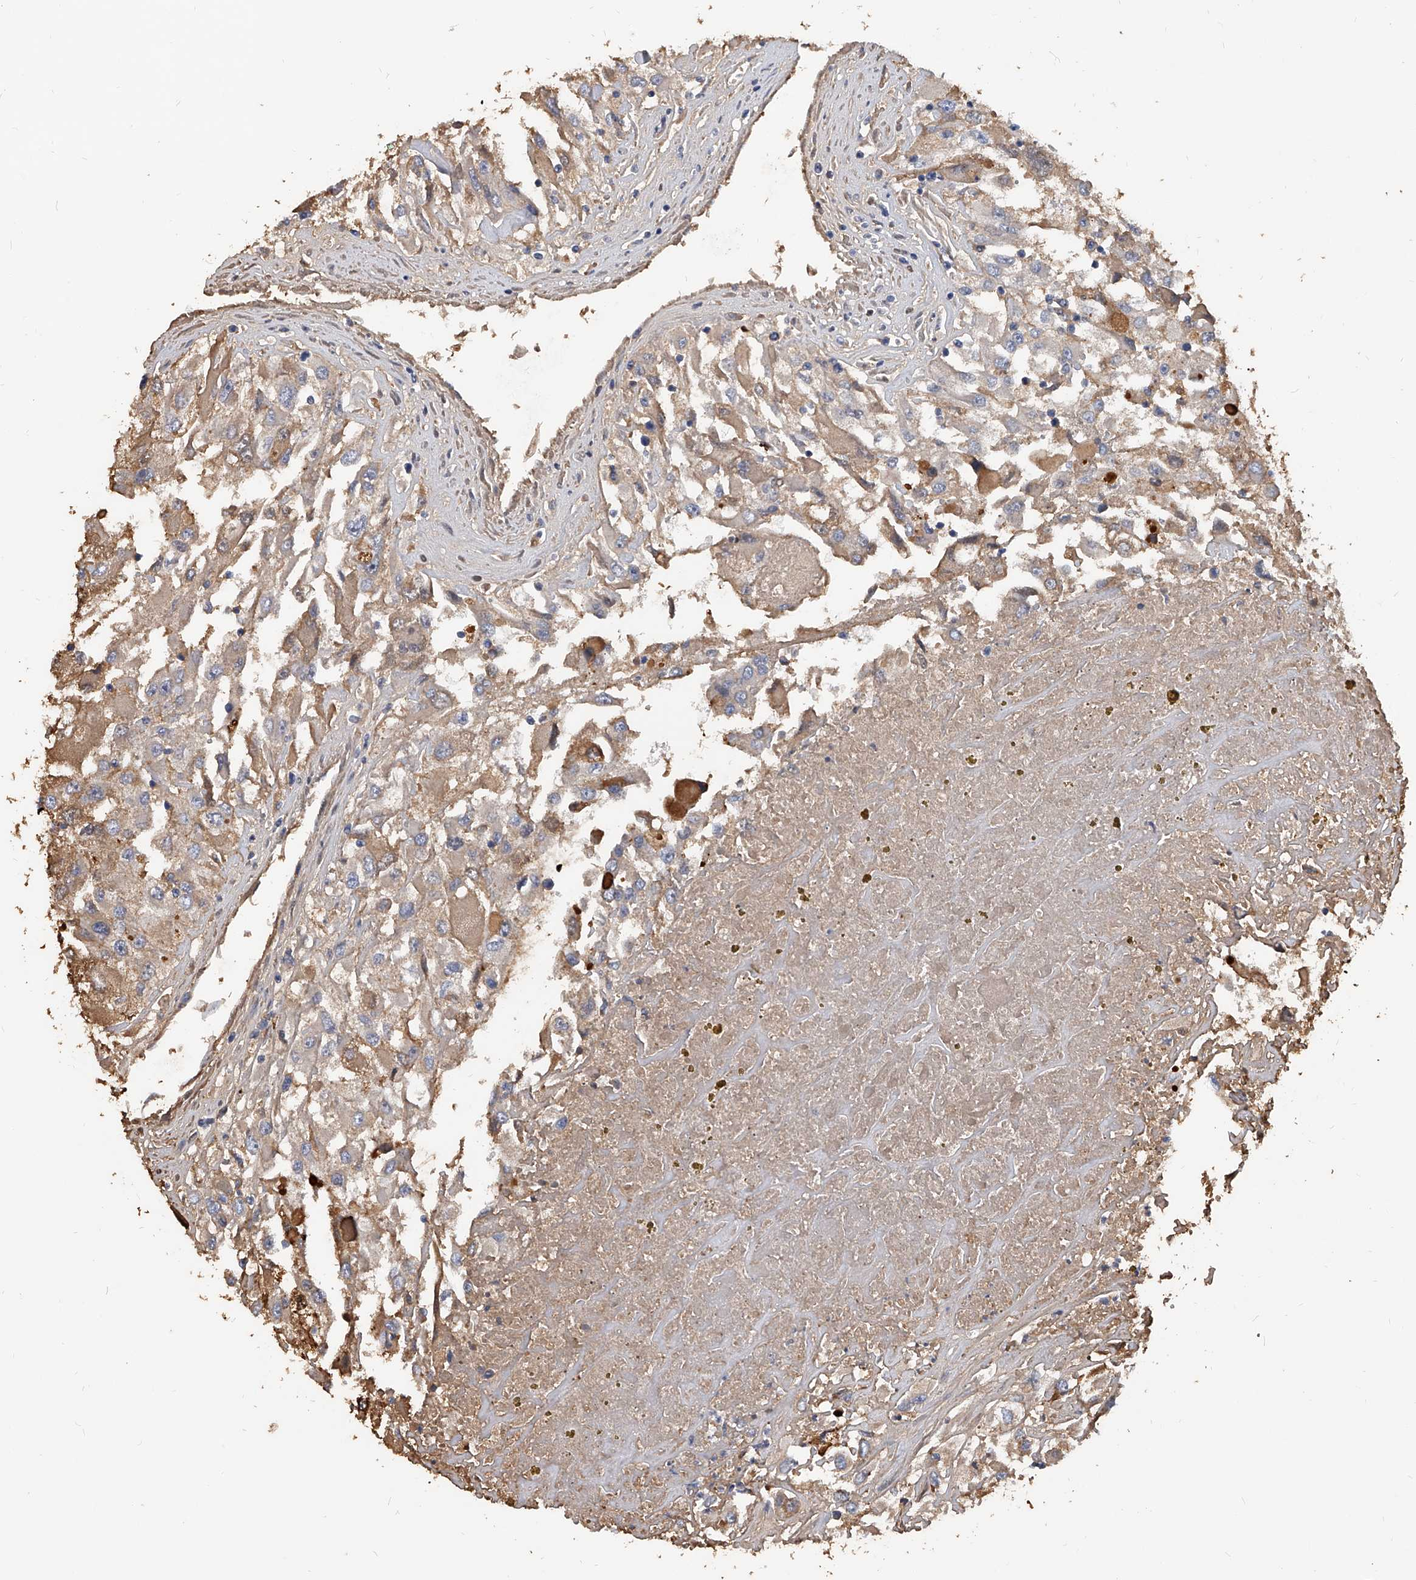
{"staining": {"intensity": "moderate", "quantity": "<25%", "location": "cytoplasmic/membranous"}, "tissue": "renal cancer", "cell_type": "Tumor cells", "image_type": "cancer", "snomed": [{"axis": "morphology", "description": "Adenocarcinoma, NOS"}, {"axis": "topography", "description": "Kidney"}], "caption": "Renal cancer (adenocarcinoma) stained with a protein marker demonstrates moderate staining in tumor cells.", "gene": "ZNF25", "patient": {"sex": "female", "age": 52}}